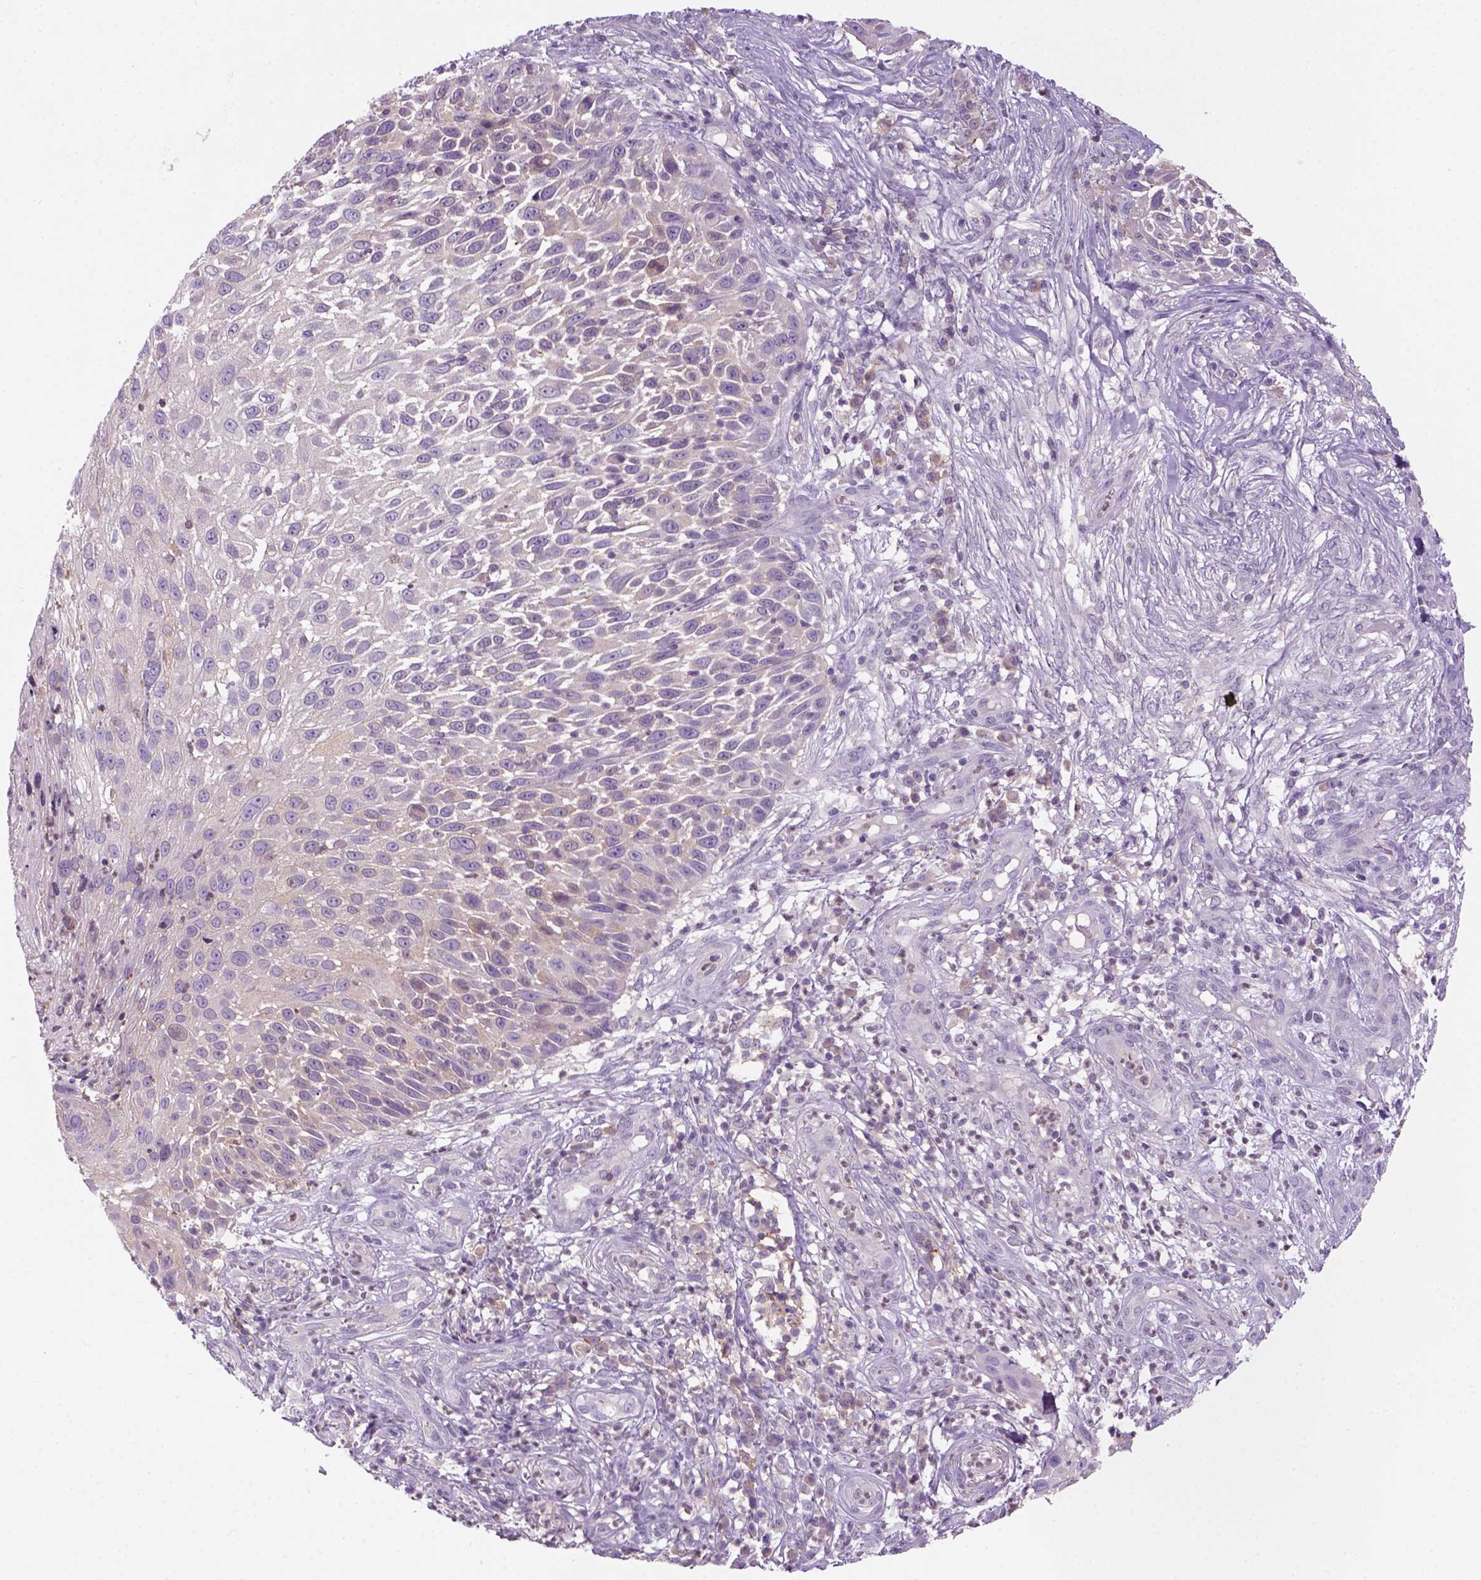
{"staining": {"intensity": "weak", "quantity": "<25%", "location": "cytoplasmic/membranous"}, "tissue": "skin cancer", "cell_type": "Tumor cells", "image_type": "cancer", "snomed": [{"axis": "morphology", "description": "Squamous cell carcinoma, NOS"}, {"axis": "topography", "description": "Skin"}], "caption": "Image shows no significant protein expression in tumor cells of skin squamous cell carcinoma. (Stains: DAB (3,3'-diaminobenzidine) immunohistochemistry (IHC) with hematoxylin counter stain, Microscopy: brightfield microscopy at high magnification).", "gene": "GOT1", "patient": {"sex": "male", "age": 92}}